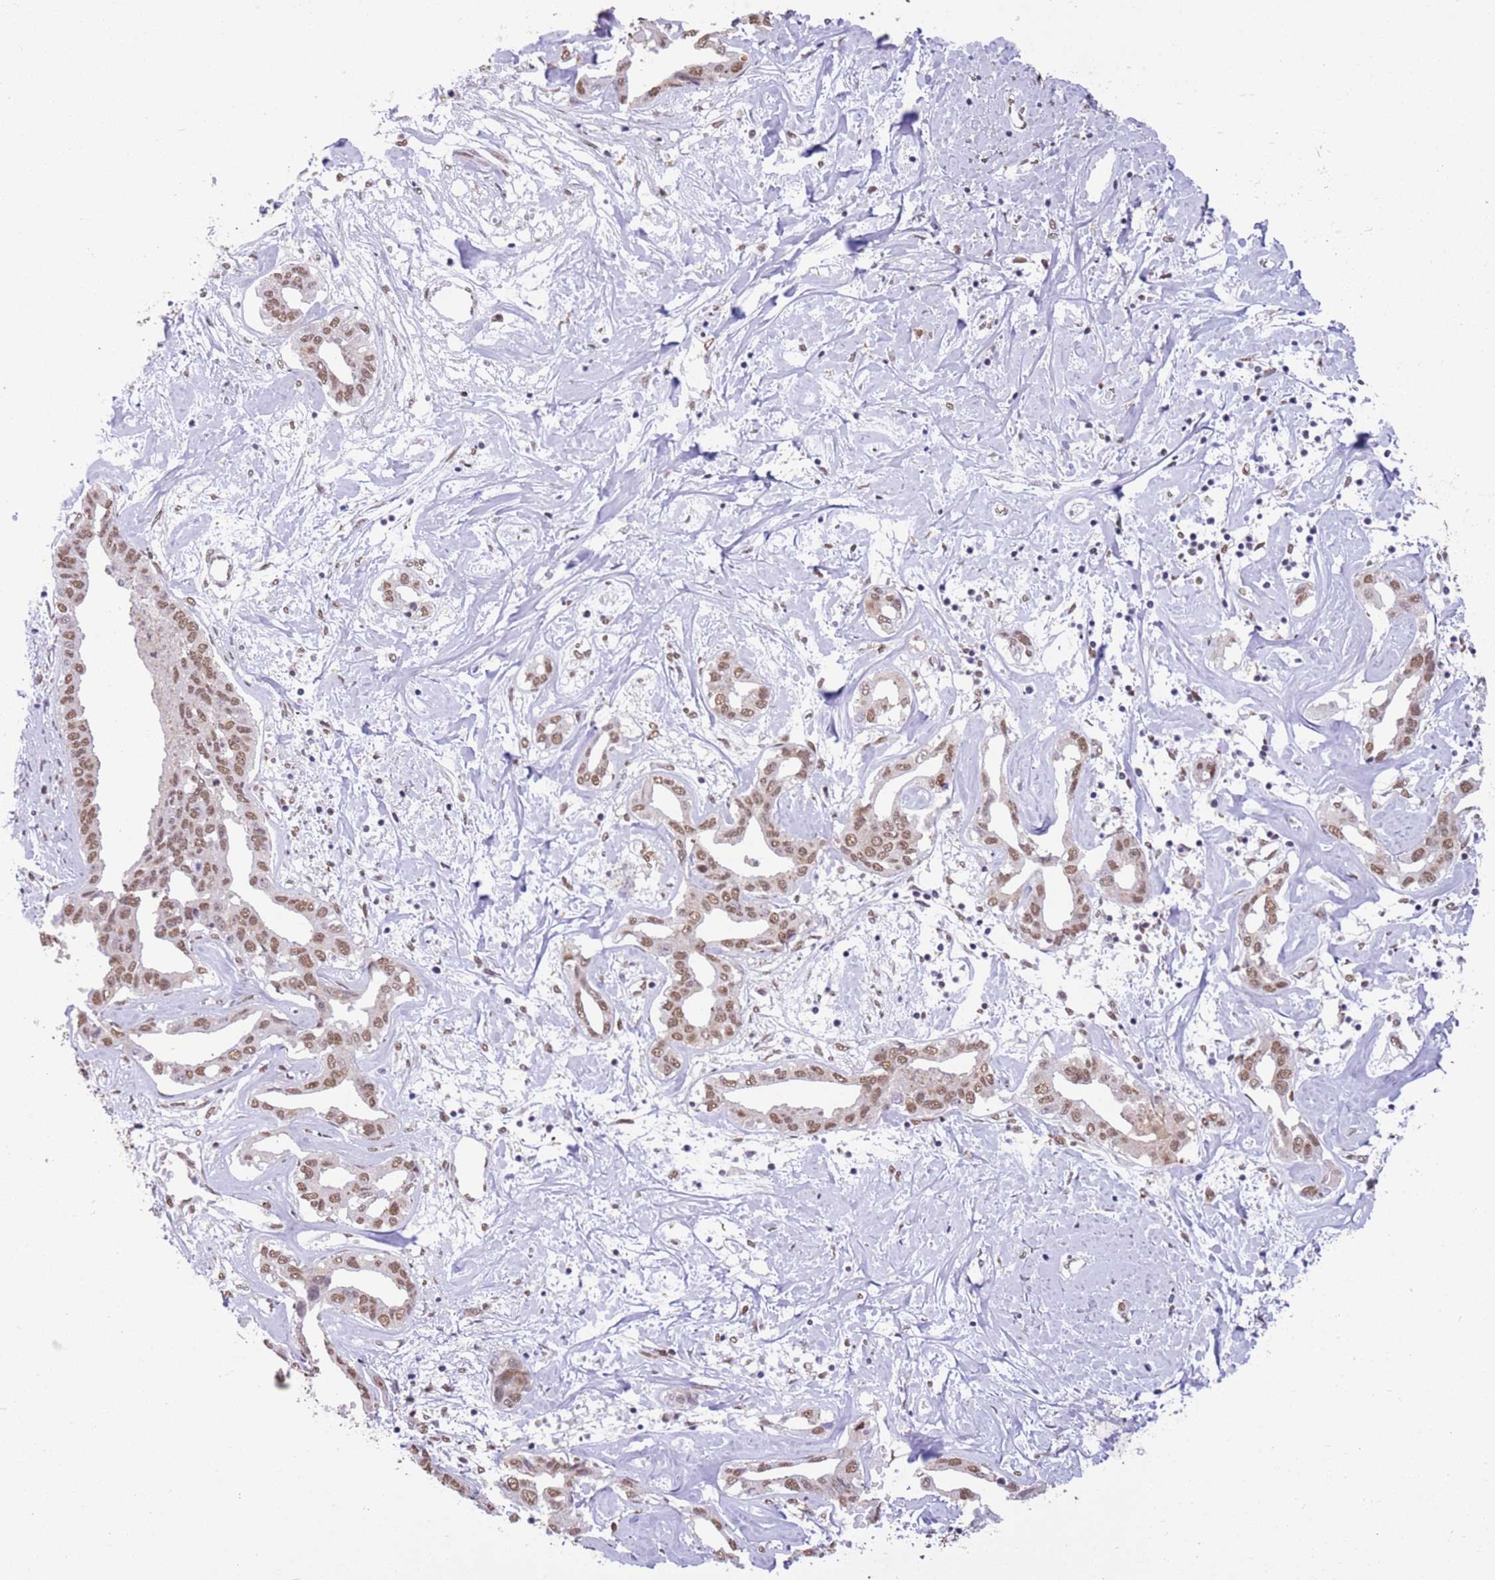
{"staining": {"intensity": "moderate", "quantity": "25%-75%", "location": "nuclear"}, "tissue": "liver cancer", "cell_type": "Tumor cells", "image_type": "cancer", "snomed": [{"axis": "morphology", "description": "Cholangiocarcinoma"}, {"axis": "topography", "description": "Liver"}], "caption": "IHC image of neoplastic tissue: cholangiocarcinoma (liver) stained using IHC displays medium levels of moderate protein expression localized specifically in the nuclear of tumor cells, appearing as a nuclear brown color.", "gene": "TRIM32", "patient": {"sex": "male", "age": 59}}